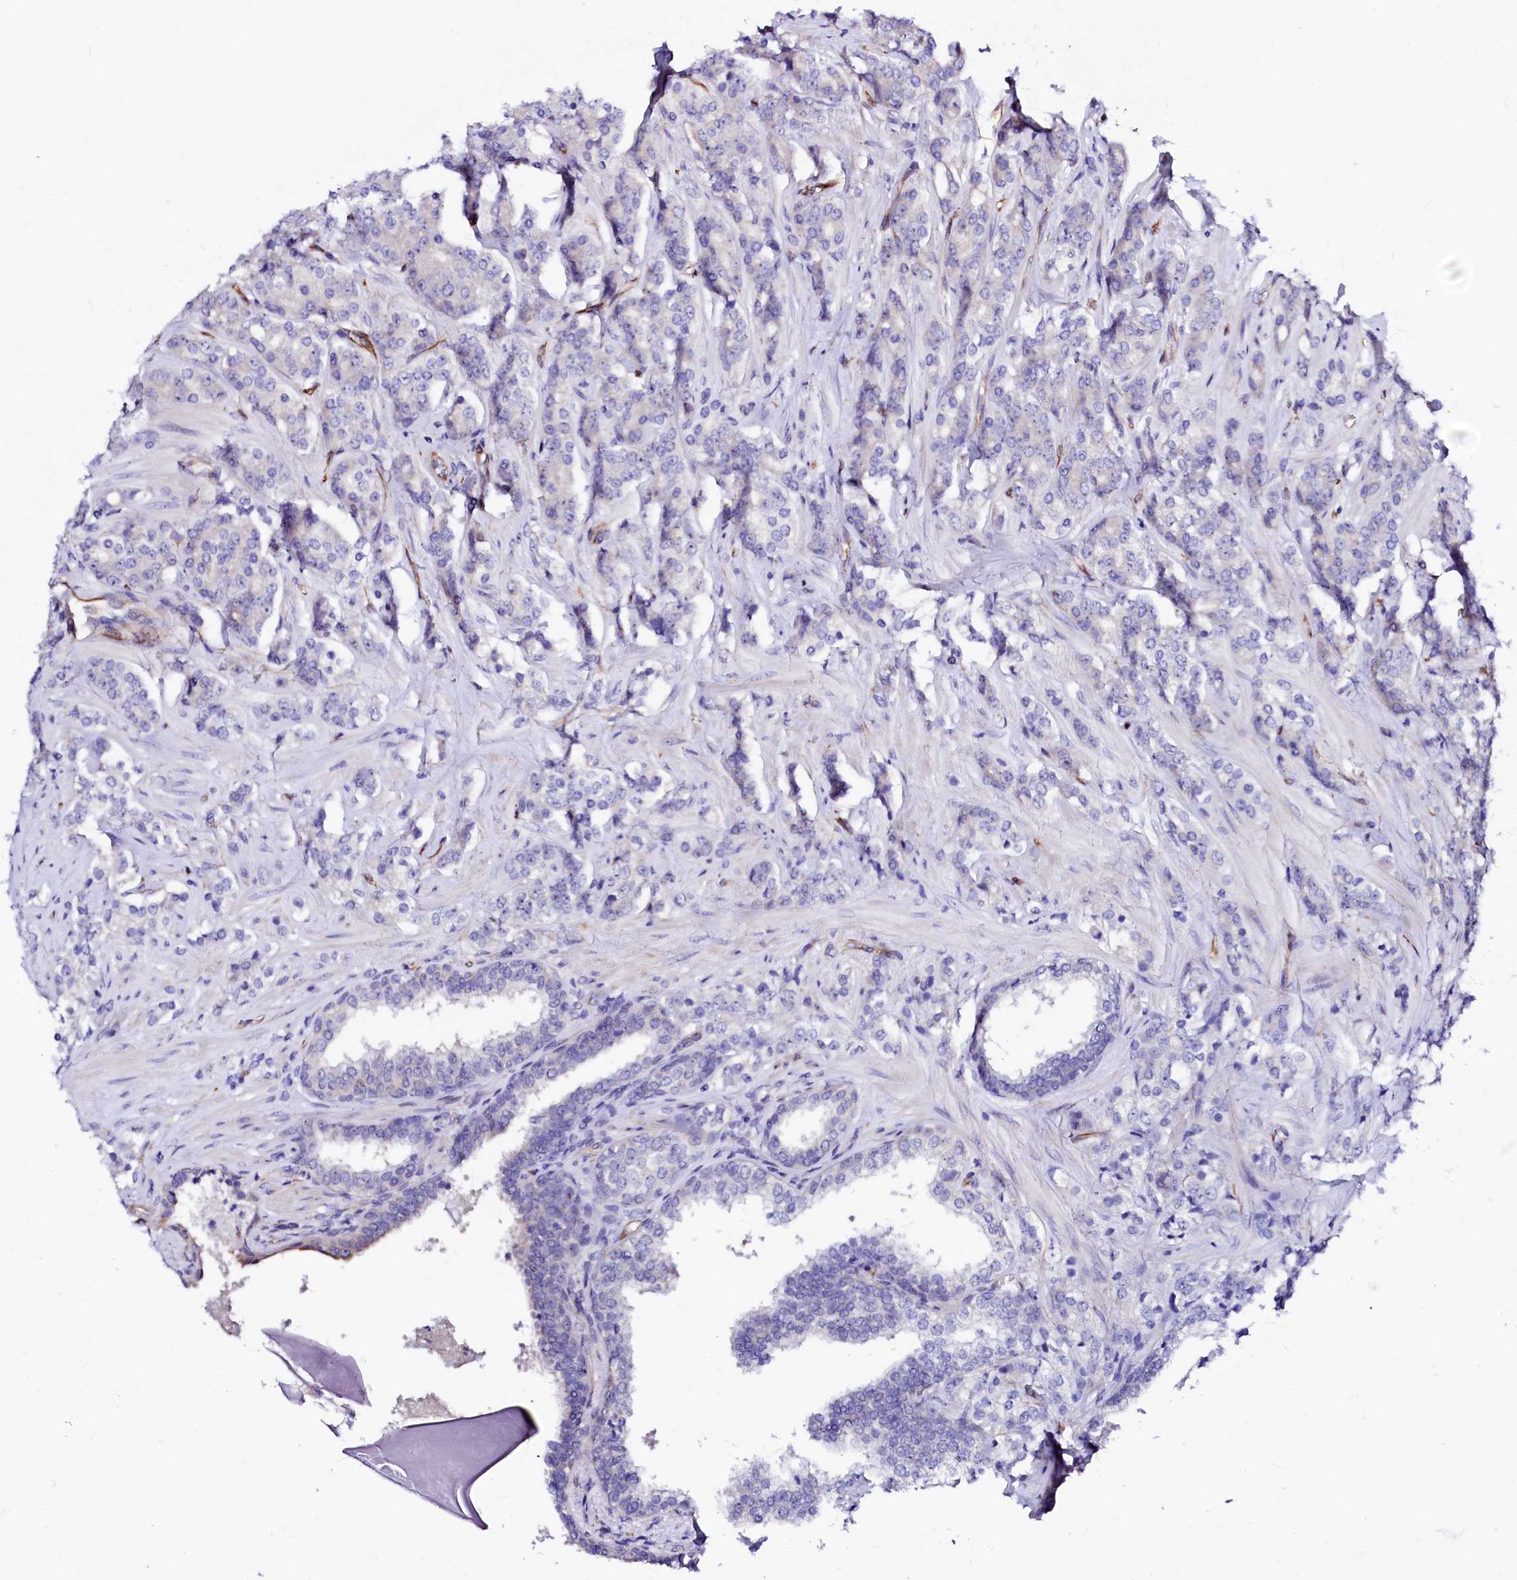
{"staining": {"intensity": "negative", "quantity": "none", "location": "none"}, "tissue": "prostate cancer", "cell_type": "Tumor cells", "image_type": "cancer", "snomed": [{"axis": "morphology", "description": "Adenocarcinoma, High grade"}, {"axis": "topography", "description": "Prostate"}], "caption": "This is an immunohistochemistry photomicrograph of human prostate cancer (high-grade adenocarcinoma). There is no expression in tumor cells.", "gene": "SFR1", "patient": {"sex": "male", "age": 62}}